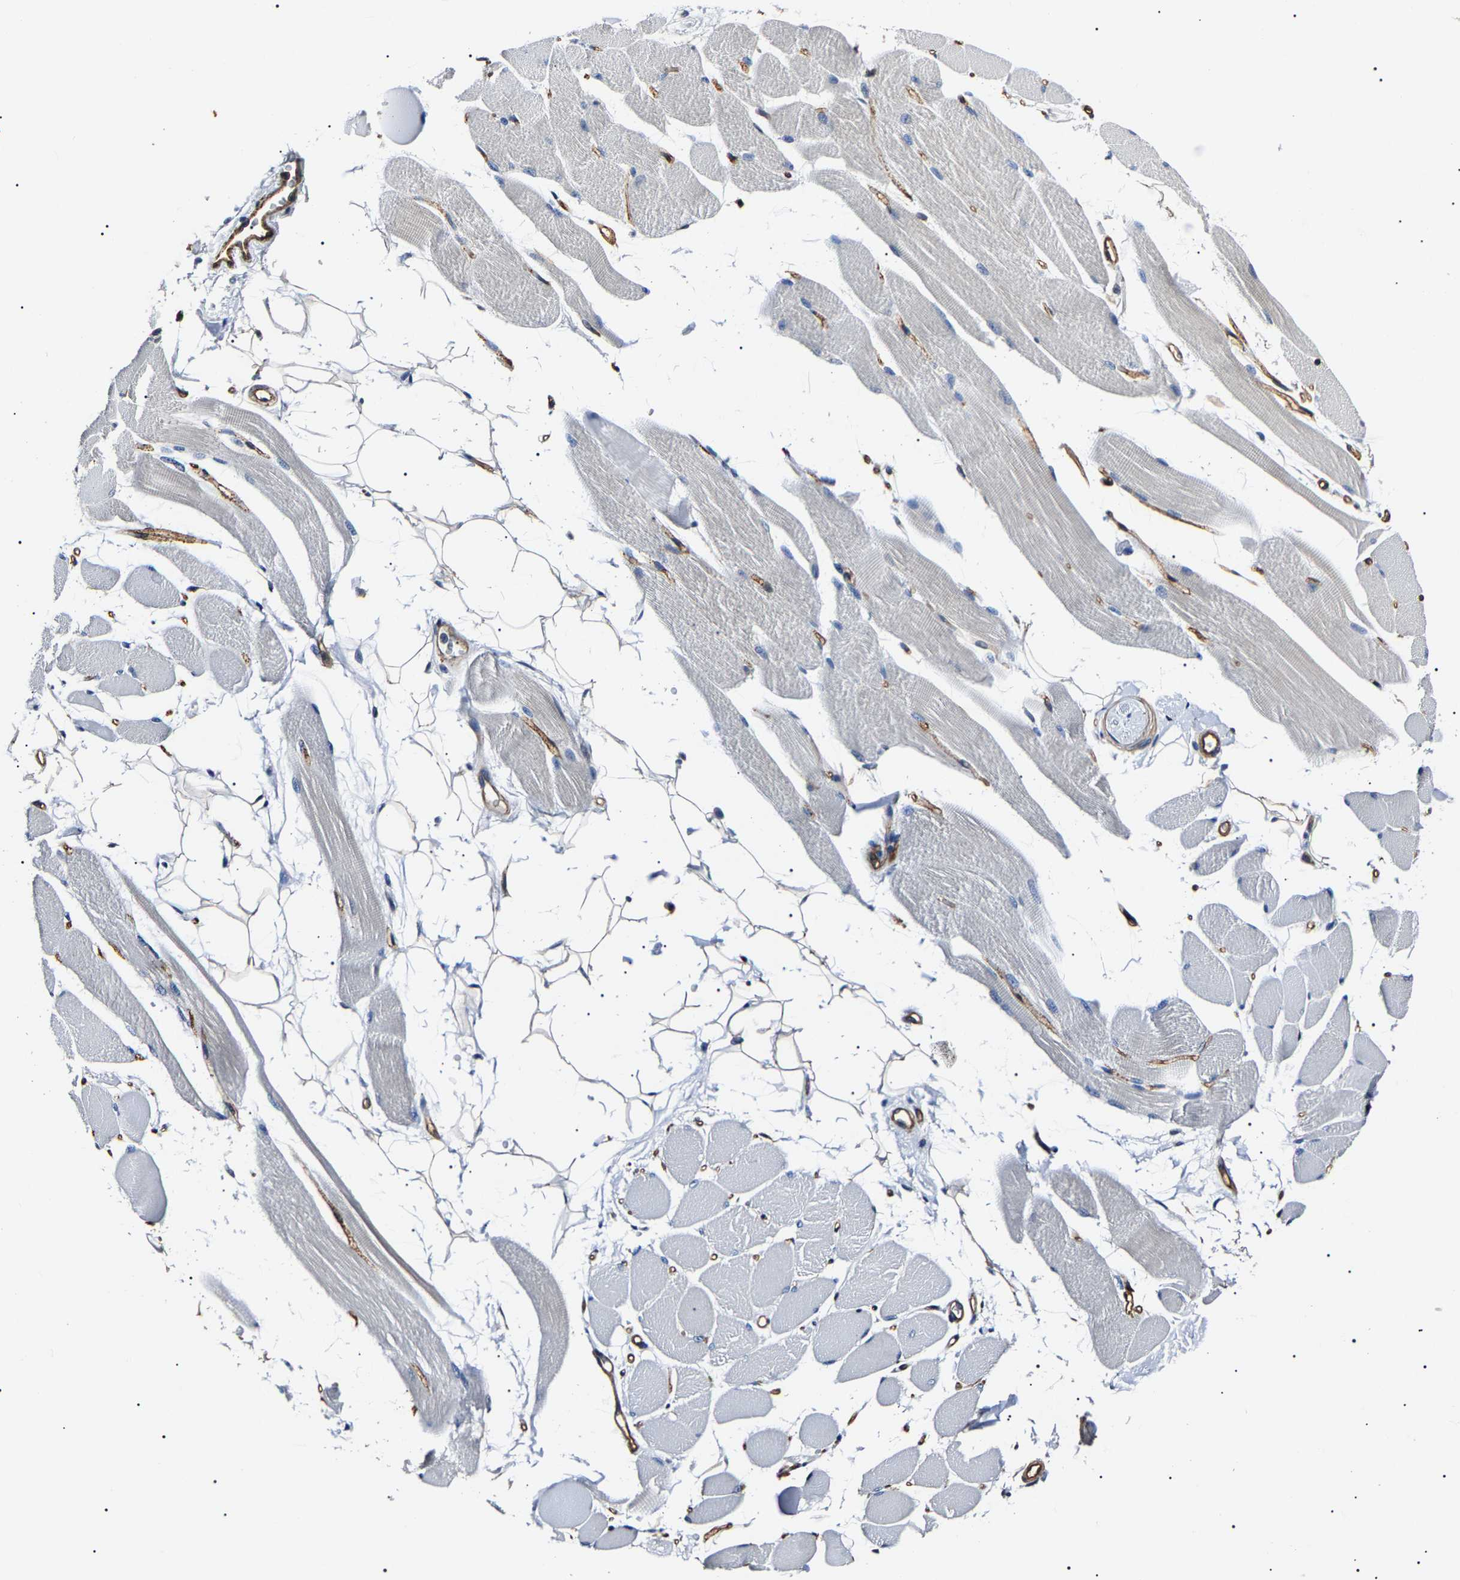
{"staining": {"intensity": "negative", "quantity": "none", "location": "none"}, "tissue": "skeletal muscle", "cell_type": "Myocytes", "image_type": "normal", "snomed": [{"axis": "morphology", "description": "Normal tissue, NOS"}, {"axis": "topography", "description": "Skeletal muscle"}, {"axis": "topography", "description": "Peripheral nerve tissue"}], "caption": "DAB immunohistochemical staining of unremarkable skeletal muscle exhibits no significant staining in myocytes. Nuclei are stained in blue.", "gene": "KLHL42", "patient": {"sex": "female", "age": 84}}